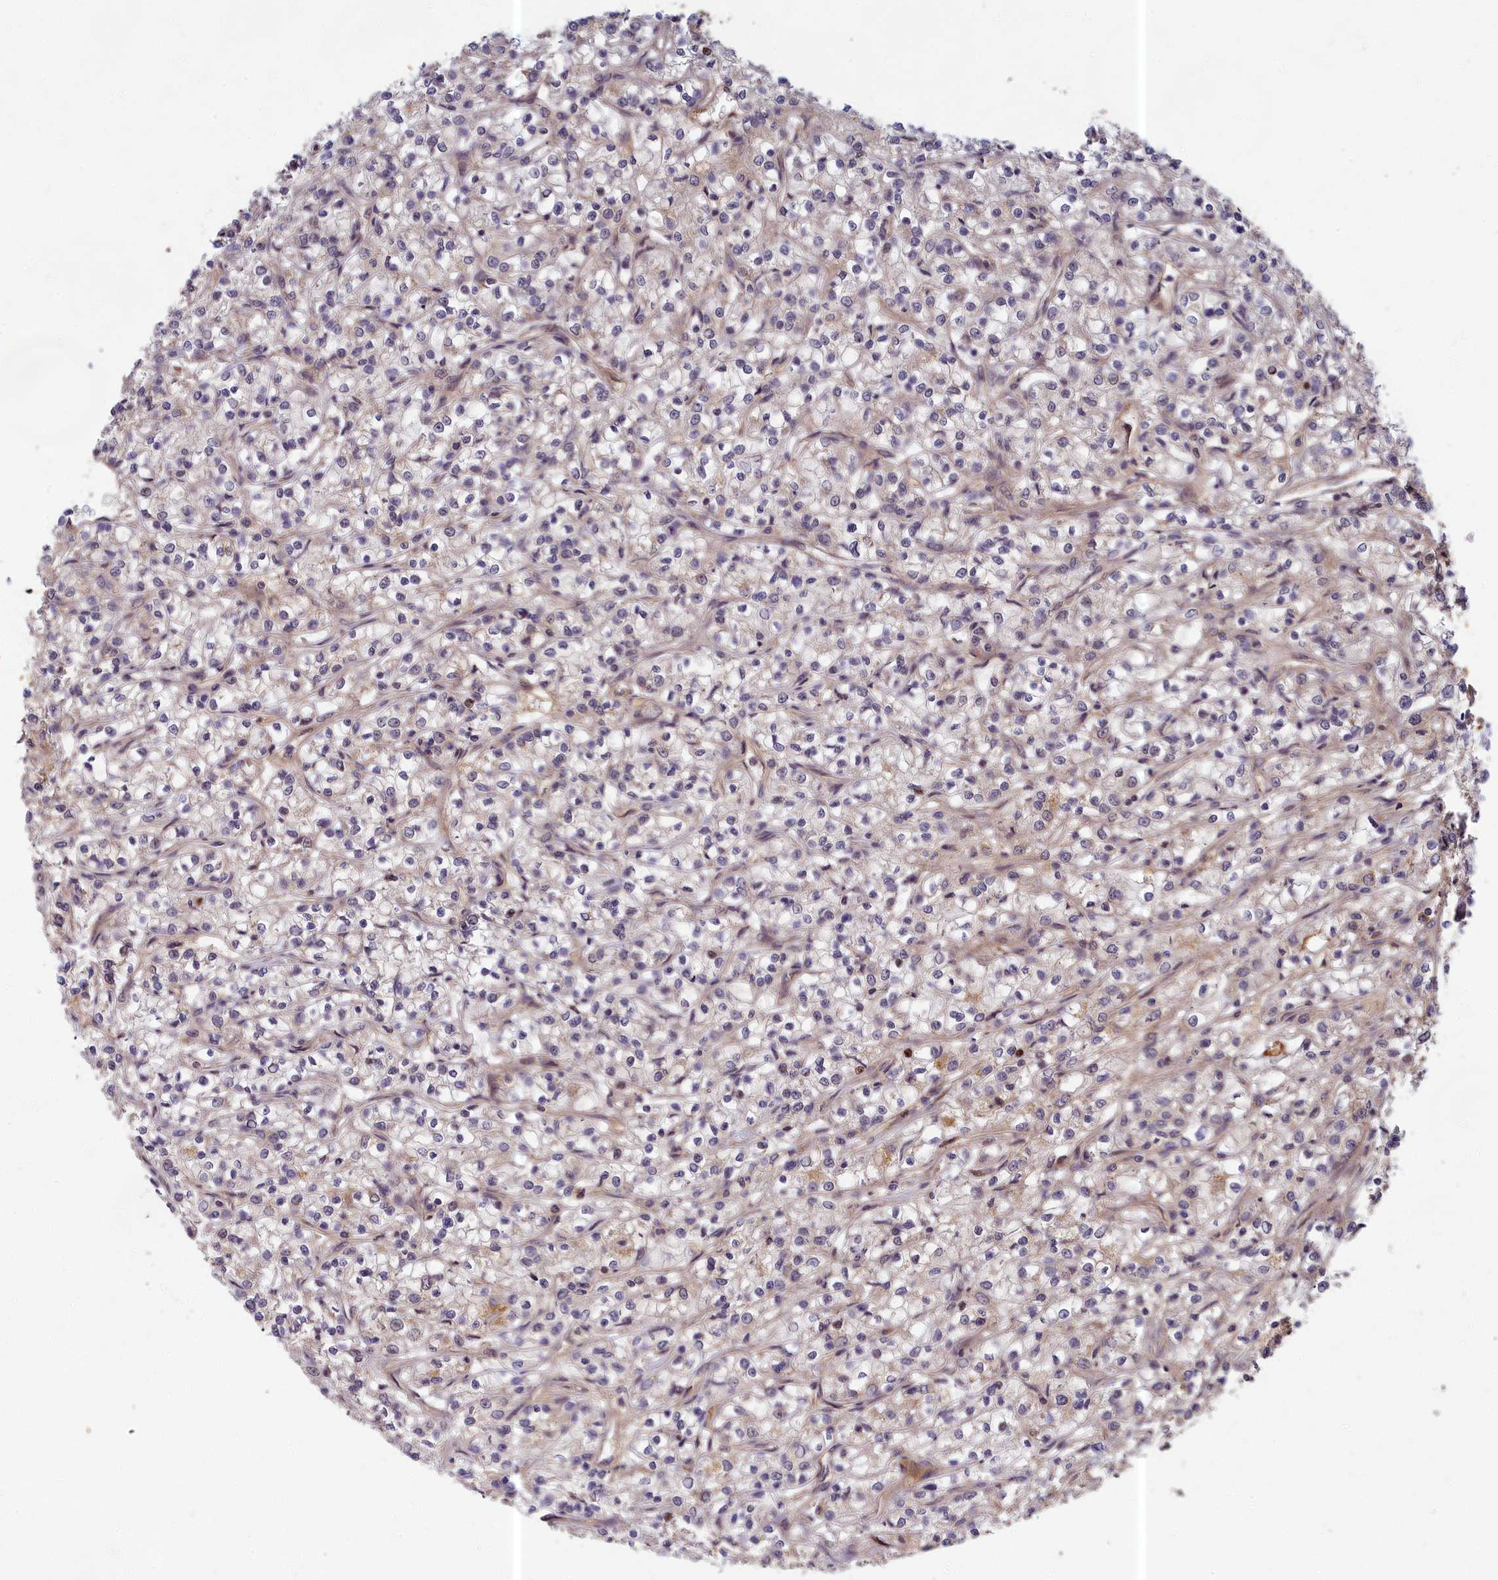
{"staining": {"intensity": "negative", "quantity": "none", "location": "none"}, "tissue": "renal cancer", "cell_type": "Tumor cells", "image_type": "cancer", "snomed": [{"axis": "morphology", "description": "Adenocarcinoma, NOS"}, {"axis": "topography", "description": "Kidney"}], "caption": "Tumor cells show no significant staining in renal adenocarcinoma.", "gene": "EARS2", "patient": {"sex": "female", "age": 59}}